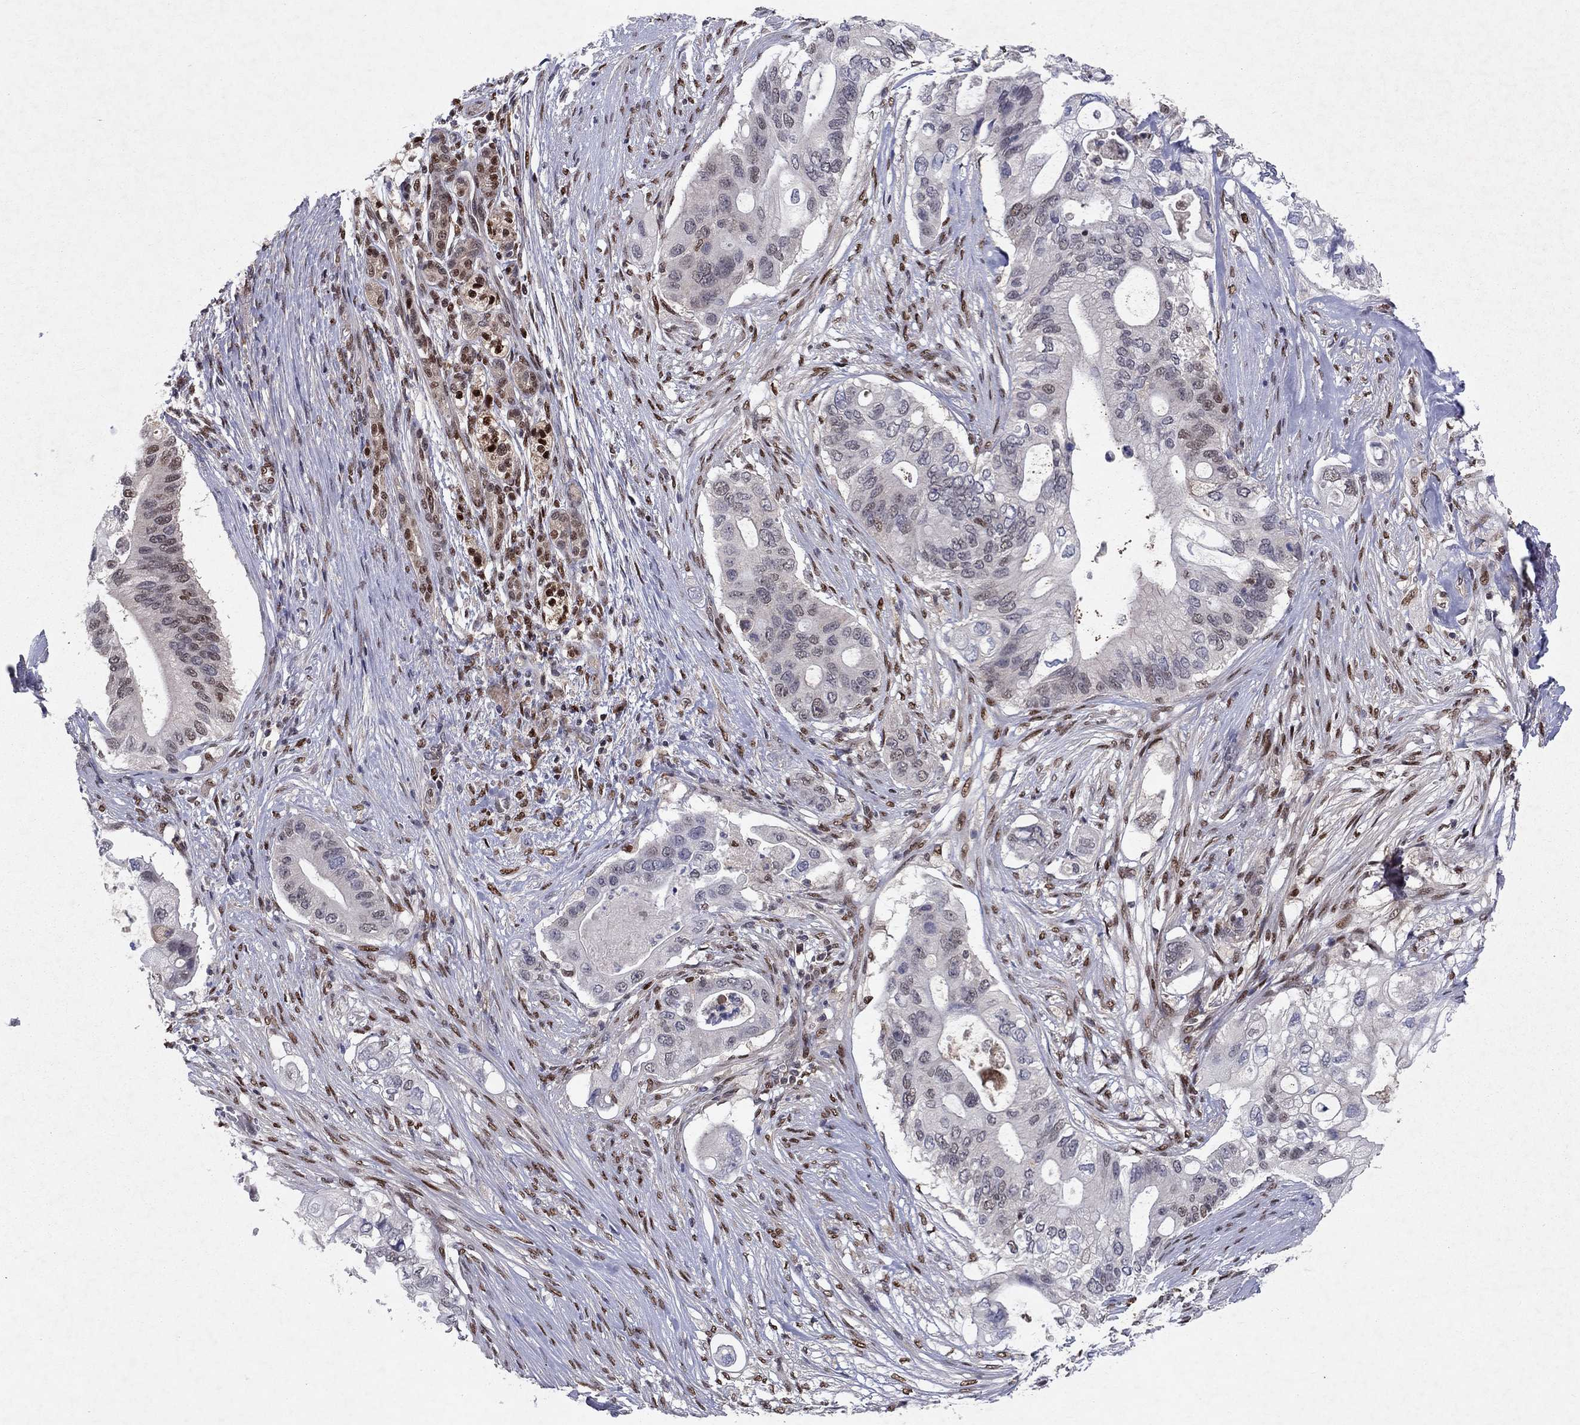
{"staining": {"intensity": "moderate", "quantity": "<25%", "location": "nuclear"}, "tissue": "pancreatic cancer", "cell_type": "Tumor cells", "image_type": "cancer", "snomed": [{"axis": "morphology", "description": "Adenocarcinoma, NOS"}, {"axis": "topography", "description": "Pancreas"}], "caption": "Tumor cells reveal low levels of moderate nuclear staining in about <25% of cells in human pancreatic cancer.", "gene": "CRTC1", "patient": {"sex": "female", "age": 72}}